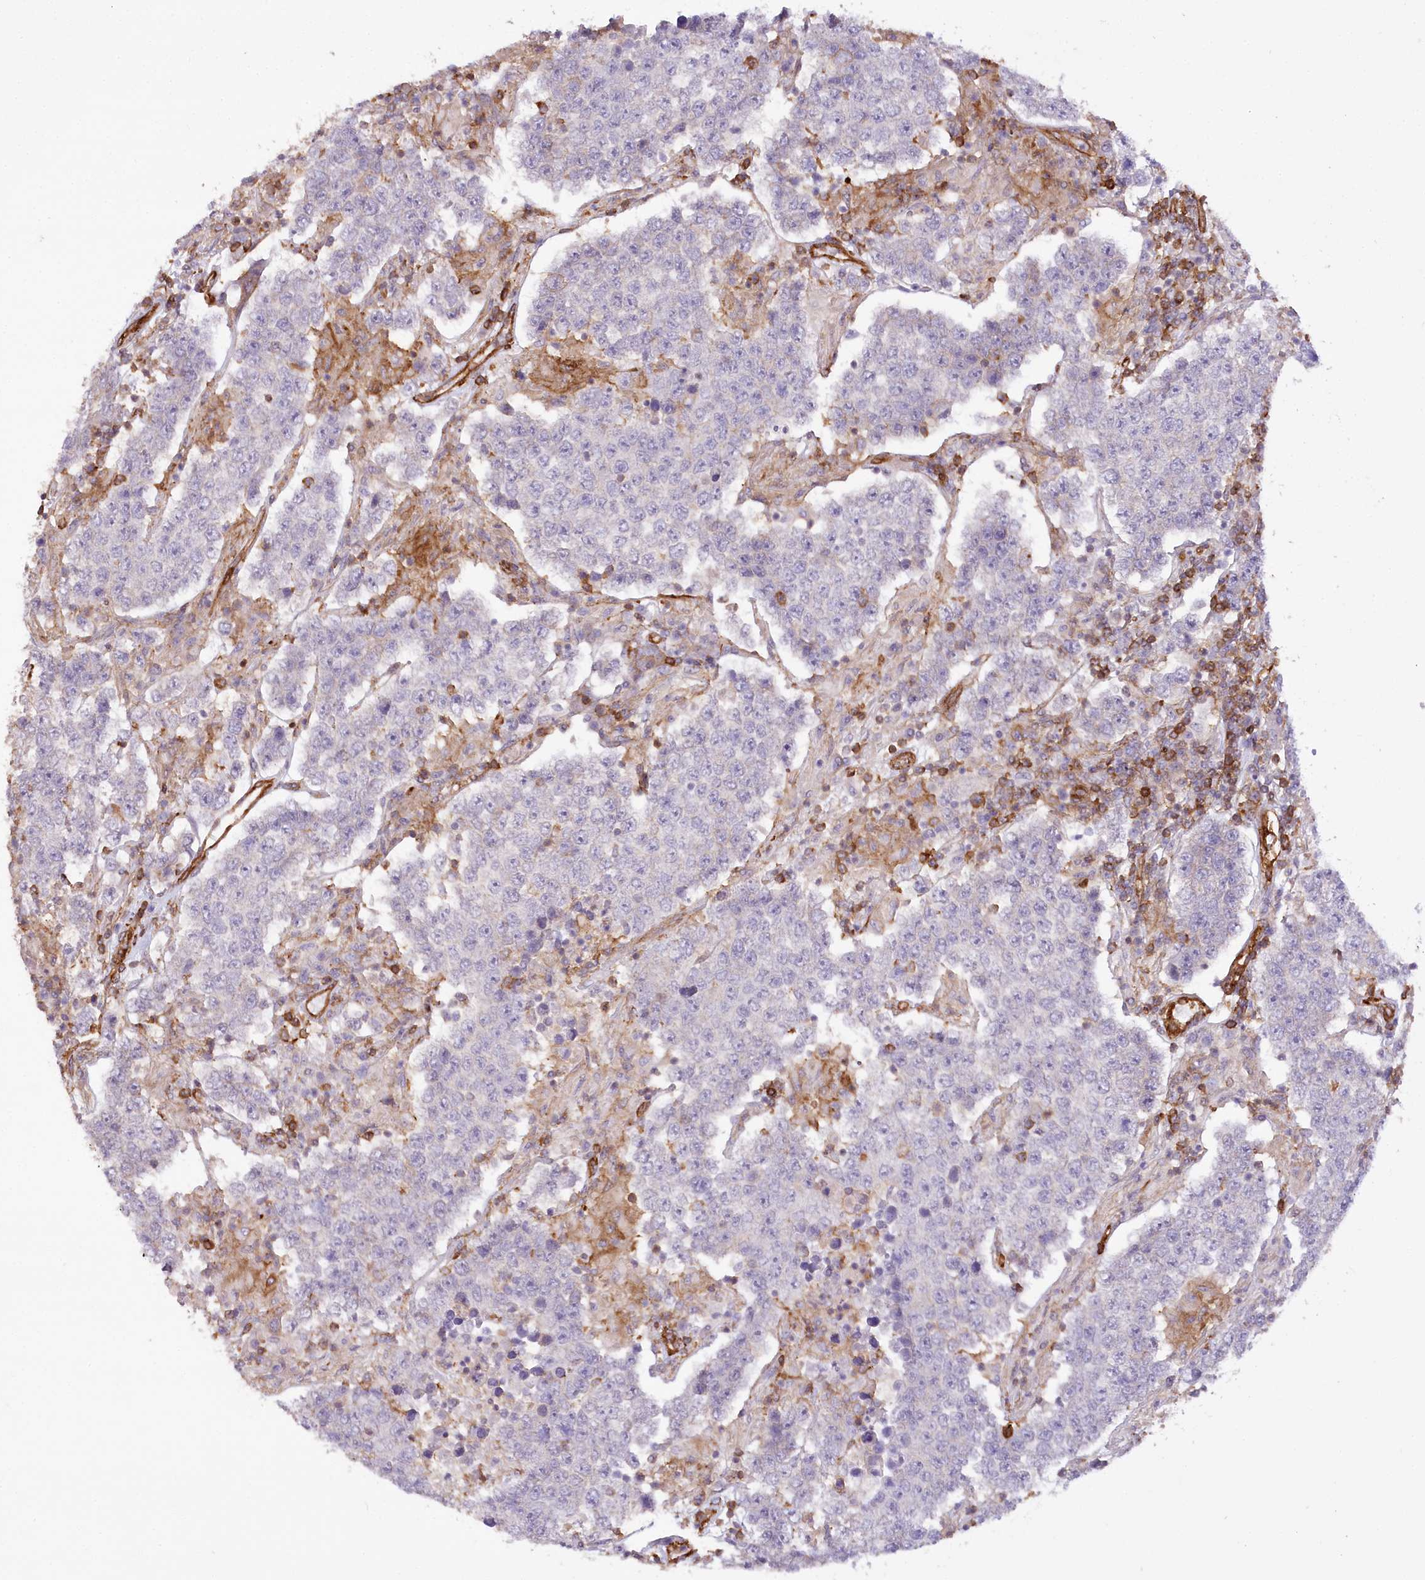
{"staining": {"intensity": "negative", "quantity": "none", "location": "none"}, "tissue": "testis cancer", "cell_type": "Tumor cells", "image_type": "cancer", "snomed": [{"axis": "morphology", "description": "Normal tissue, NOS"}, {"axis": "morphology", "description": "Urothelial carcinoma, High grade"}, {"axis": "morphology", "description": "Seminoma, NOS"}, {"axis": "morphology", "description": "Carcinoma, Embryonal, NOS"}, {"axis": "topography", "description": "Urinary bladder"}, {"axis": "topography", "description": "Testis"}], "caption": "An image of human testis seminoma is negative for staining in tumor cells.", "gene": "SYNPO2", "patient": {"sex": "male", "age": 41}}